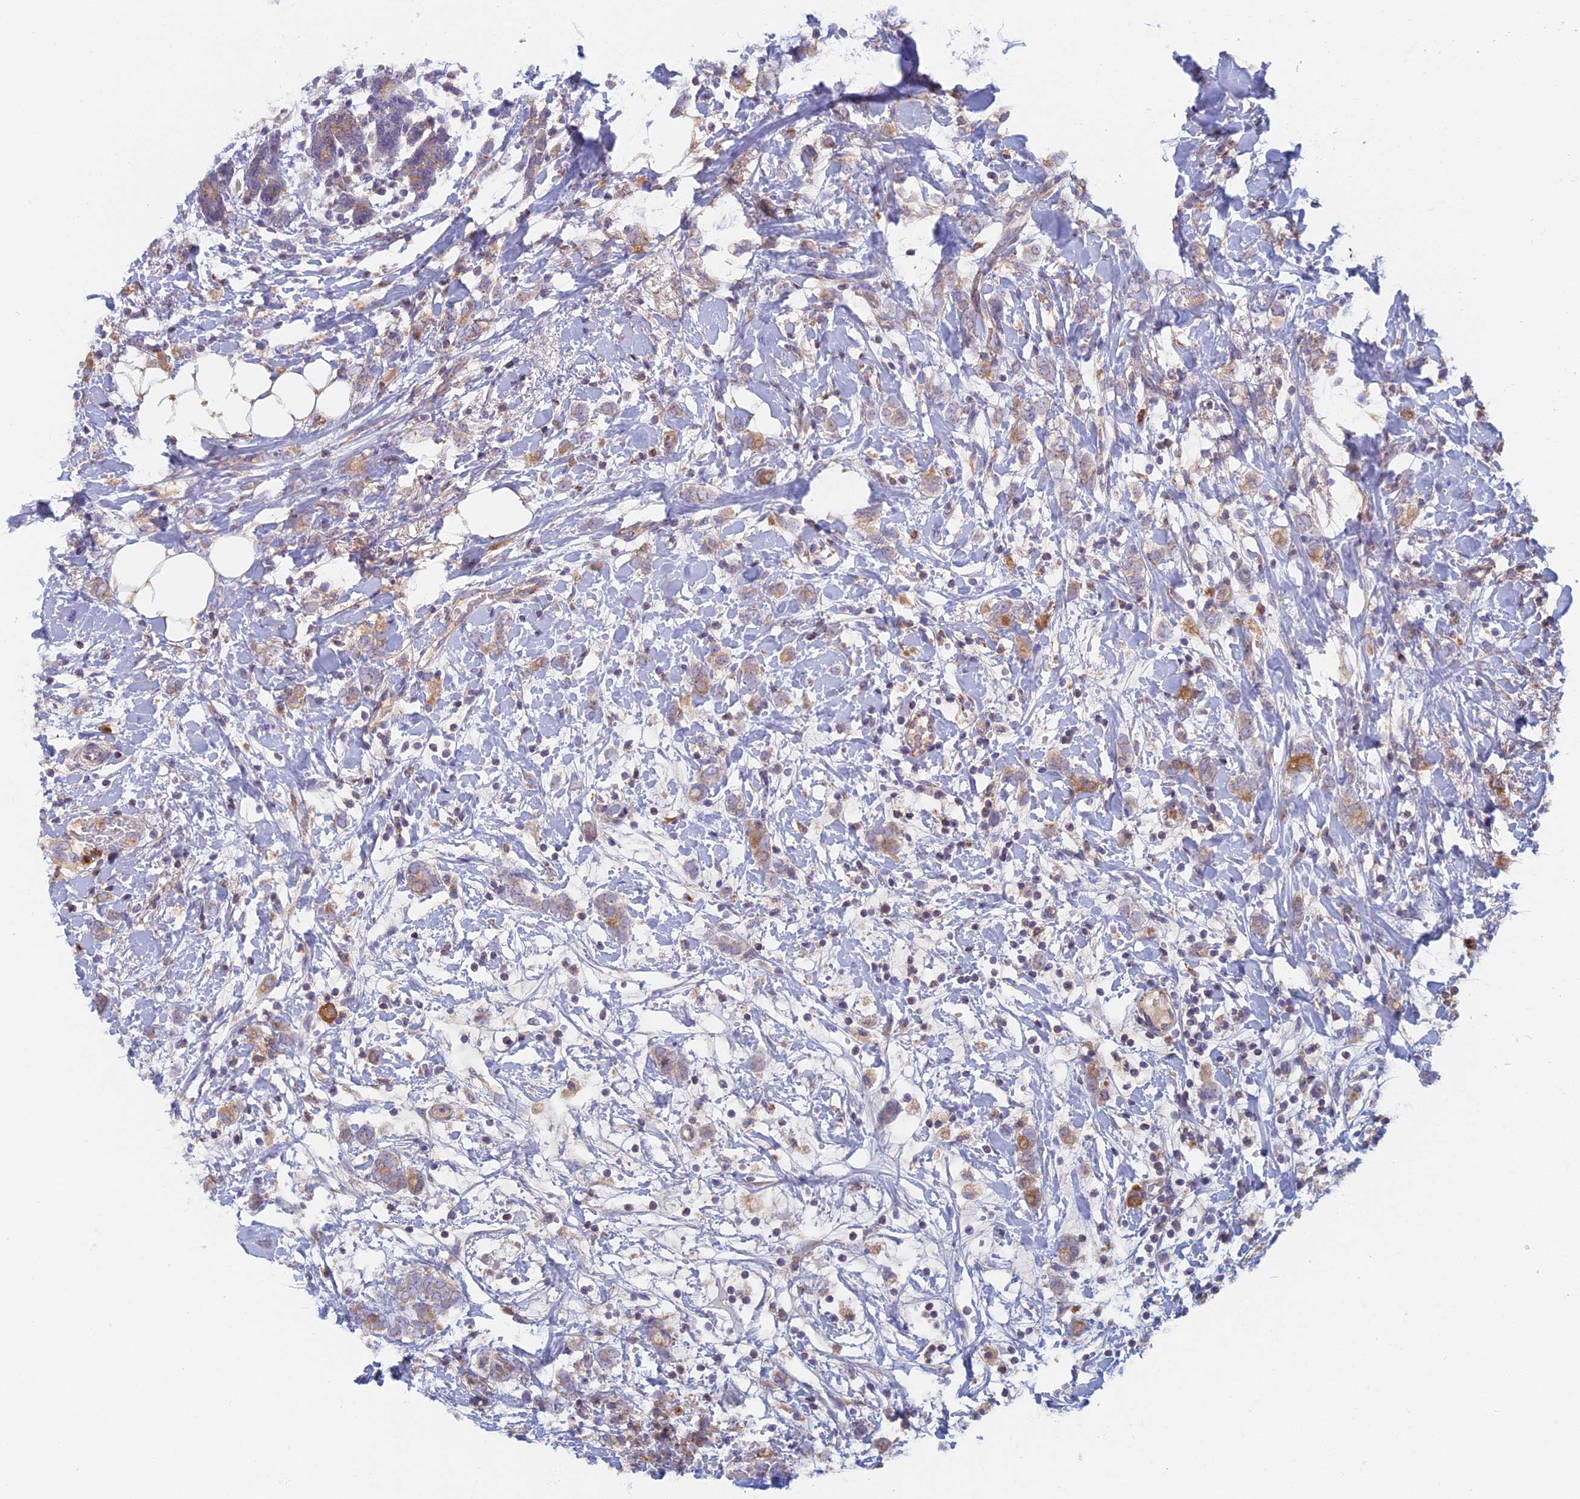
{"staining": {"intensity": "weak", "quantity": ">75%", "location": "cytoplasmic/membranous"}, "tissue": "breast cancer", "cell_type": "Tumor cells", "image_type": "cancer", "snomed": [{"axis": "morphology", "description": "Normal tissue, NOS"}, {"axis": "morphology", "description": "Lobular carcinoma"}, {"axis": "topography", "description": "Breast"}], "caption": "Lobular carcinoma (breast) stained for a protein demonstrates weak cytoplasmic/membranous positivity in tumor cells.", "gene": "IFTAP", "patient": {"sex": "female", "age": 47}}